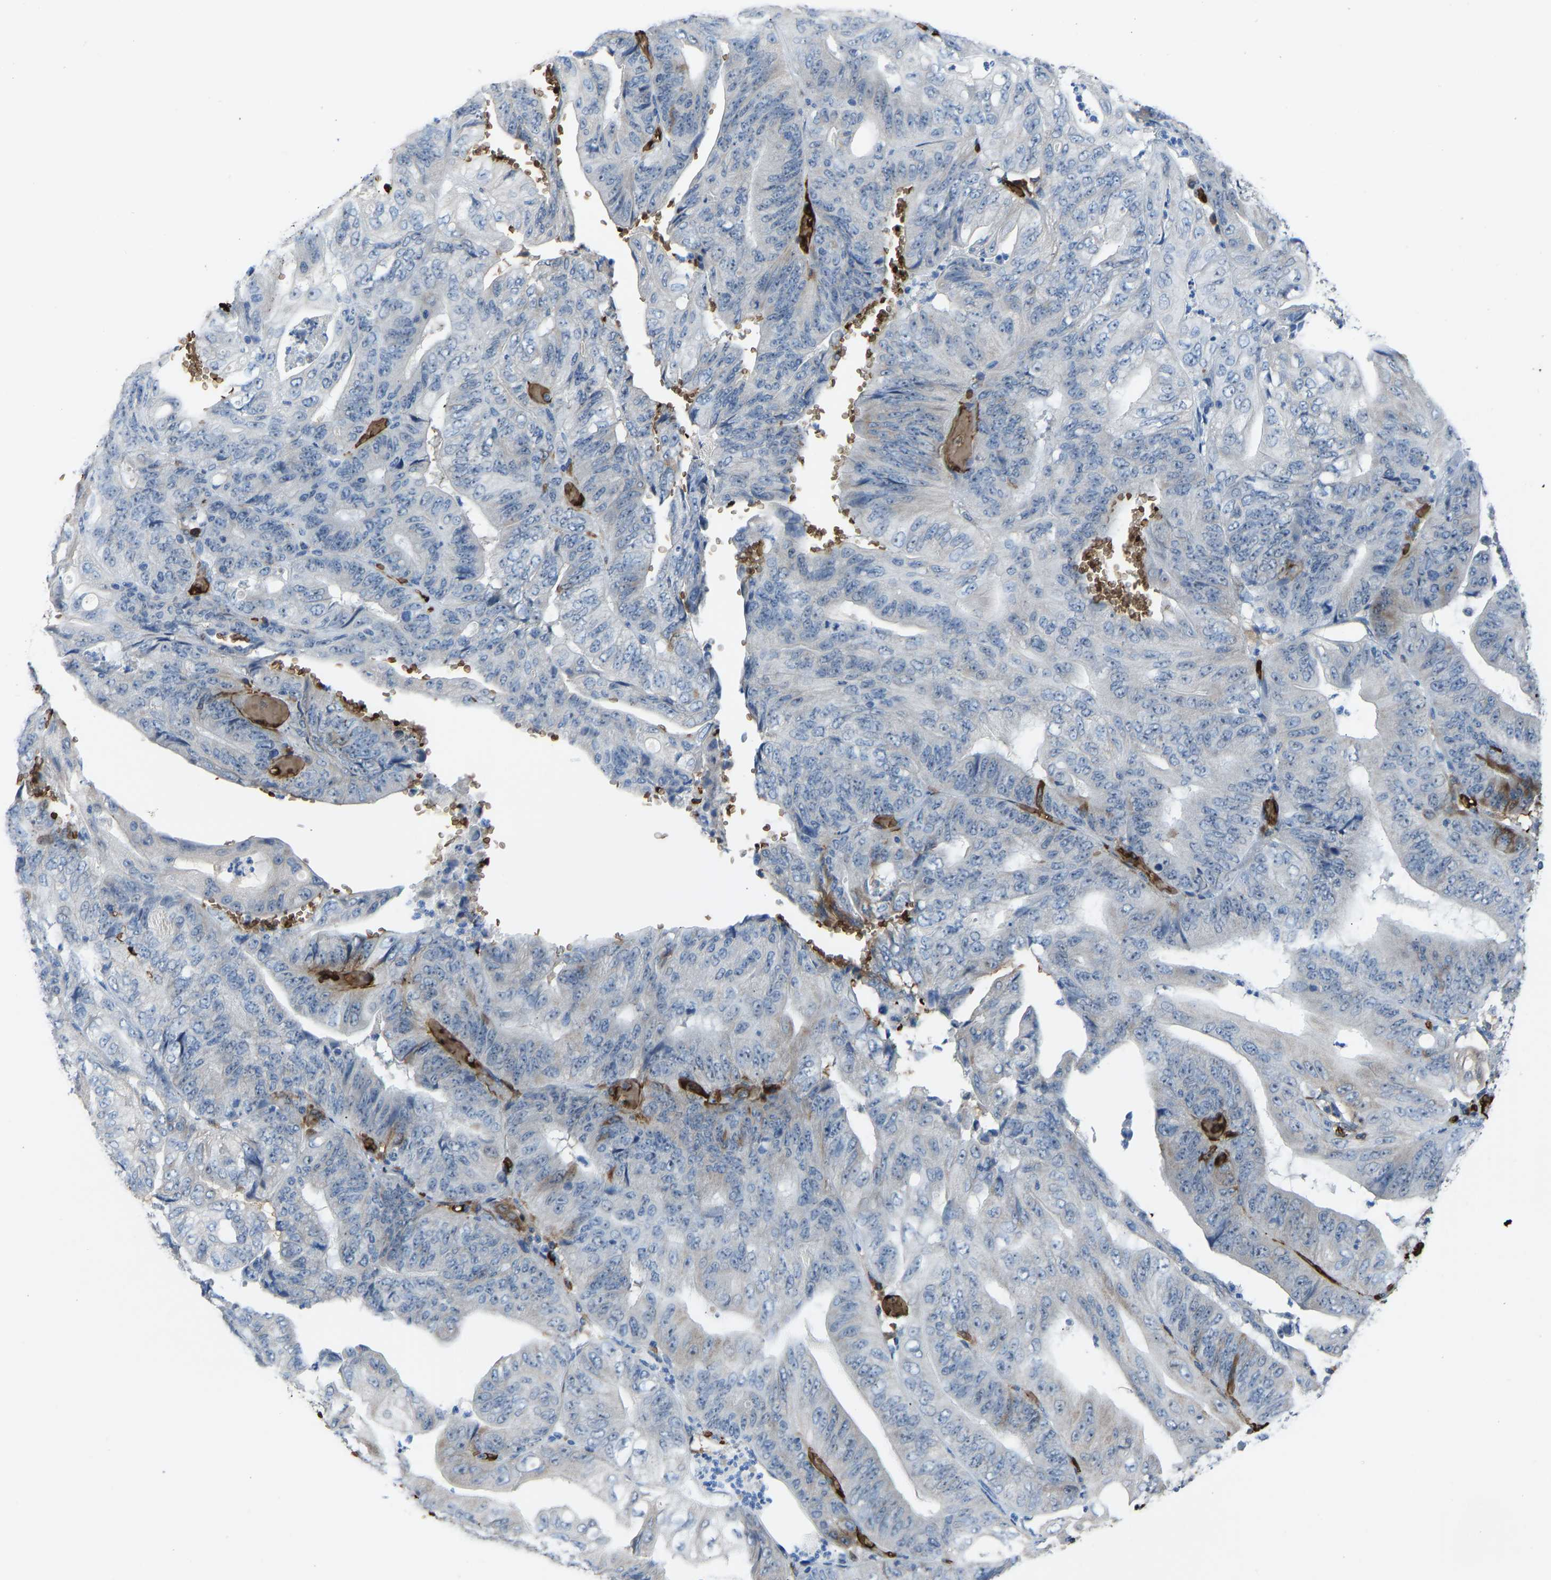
{"staining": {"intensity": "negative", "quantity": "none", "location": "none"}, "tissue": "stomach cancer", "cell_type": "Tumor cells", "image_type": "cancer", "snomed": [{"axis": "morphology", "description": "Adenocarcinoma, NOS"}, {"axis": "topography", "description": "Stomach"}], "caption": "Stomach cancer was stained to show a protein in brown. There is no significant positivity in tumor cells.", "gene": "PIGS", "patient": {"sex": "female", "age": 73}}